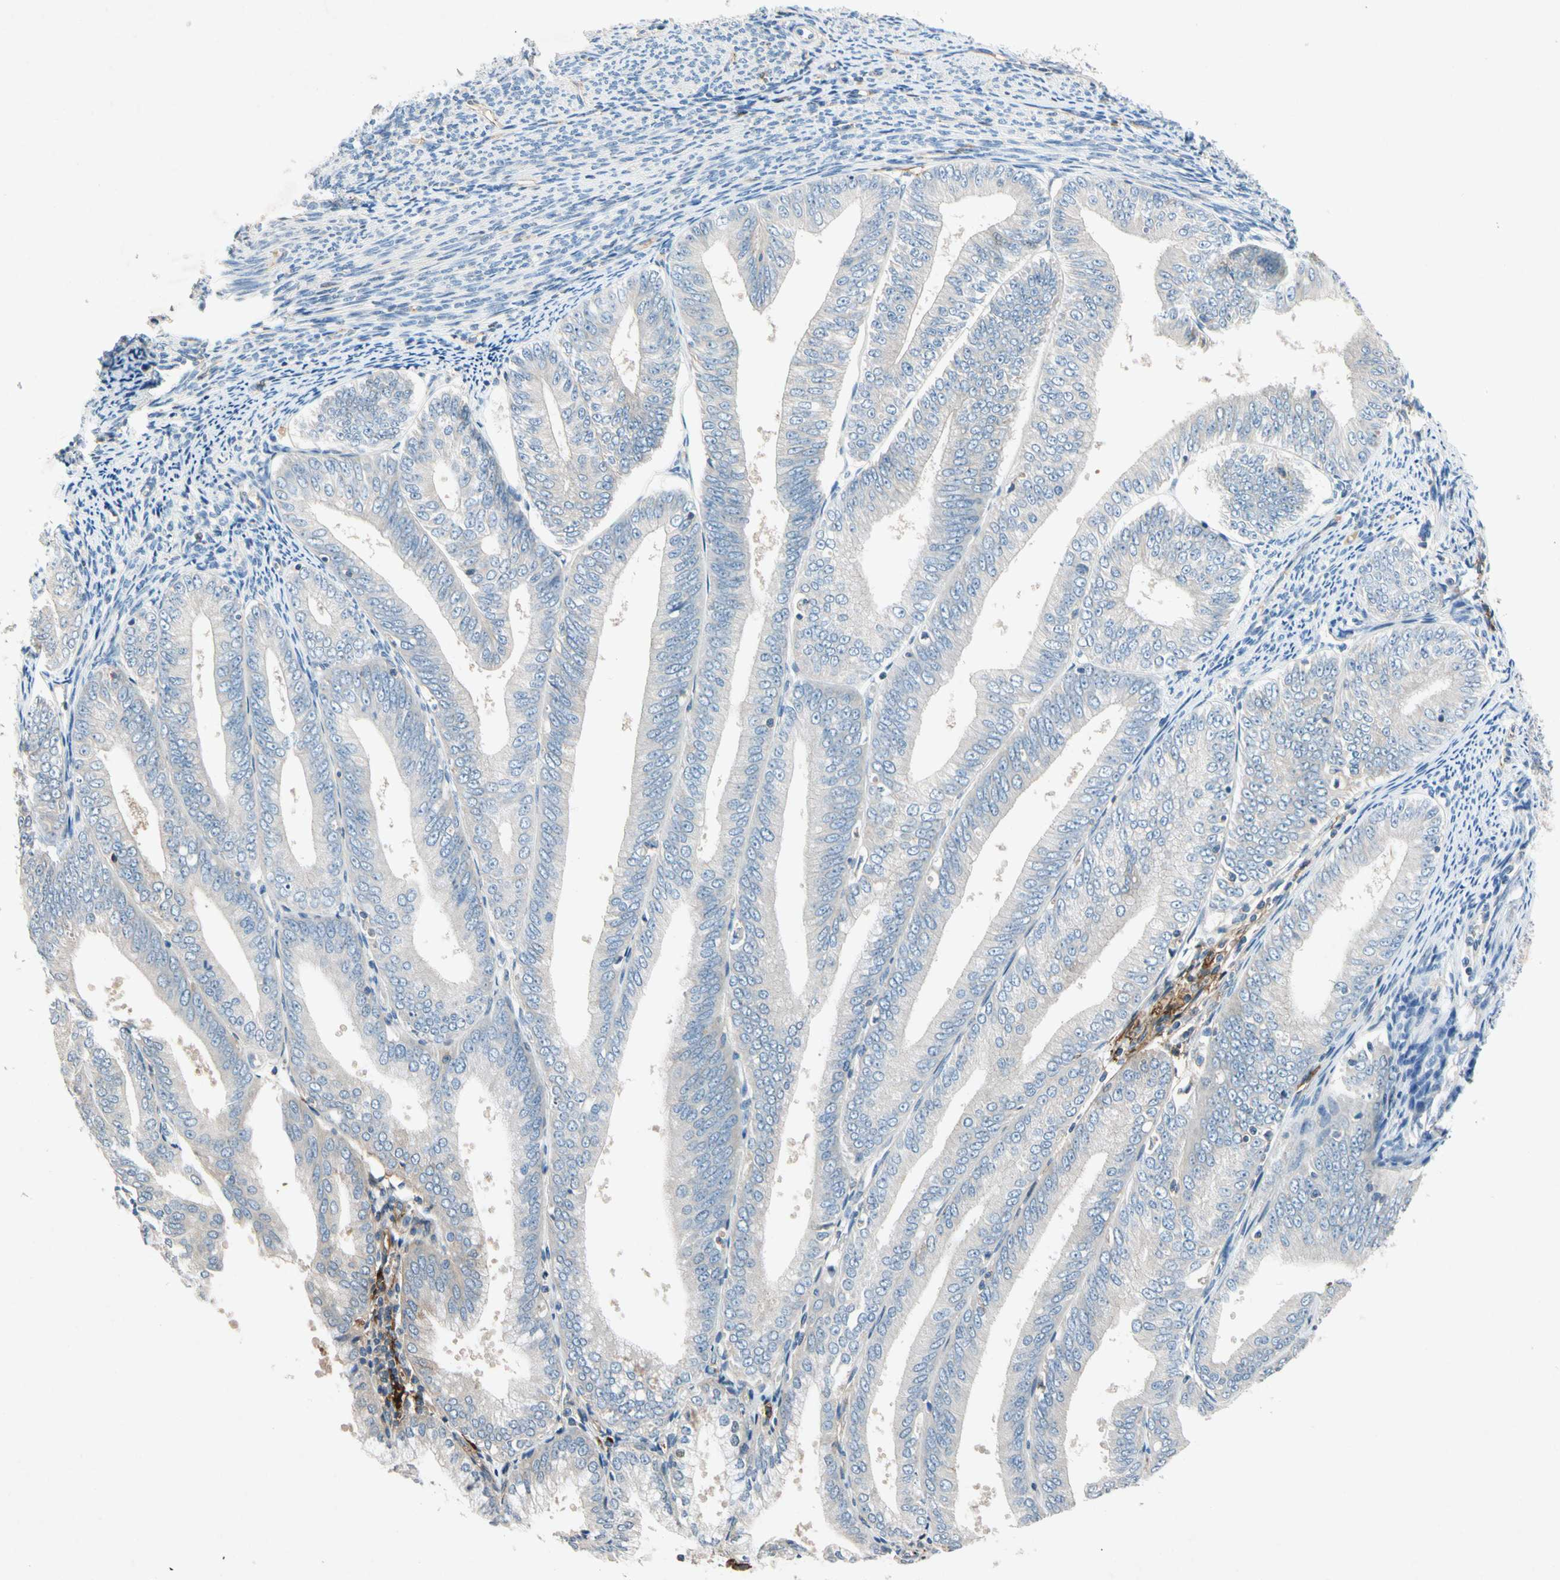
{"staining": {"intensity": "negative", "quantity": "none", "location": "none"}, "tissue": "endometrial cancer", "cell_type": "Tumor cells", "image_type": "cancer", "snomed": [{"axis": "morphology", "description": "Adenocarcinoma, NOS"}, {"axis": "topography", "description": "Endometrium"}], "caption": "Immunohistochemistry (IHC) image of adenocarcinoma (endometrial) stained for a protein (brown), which exhibits no staining in tumor cells.", "gene": "NDFIP2", "patient": {"sex": "female", "age": 63}}